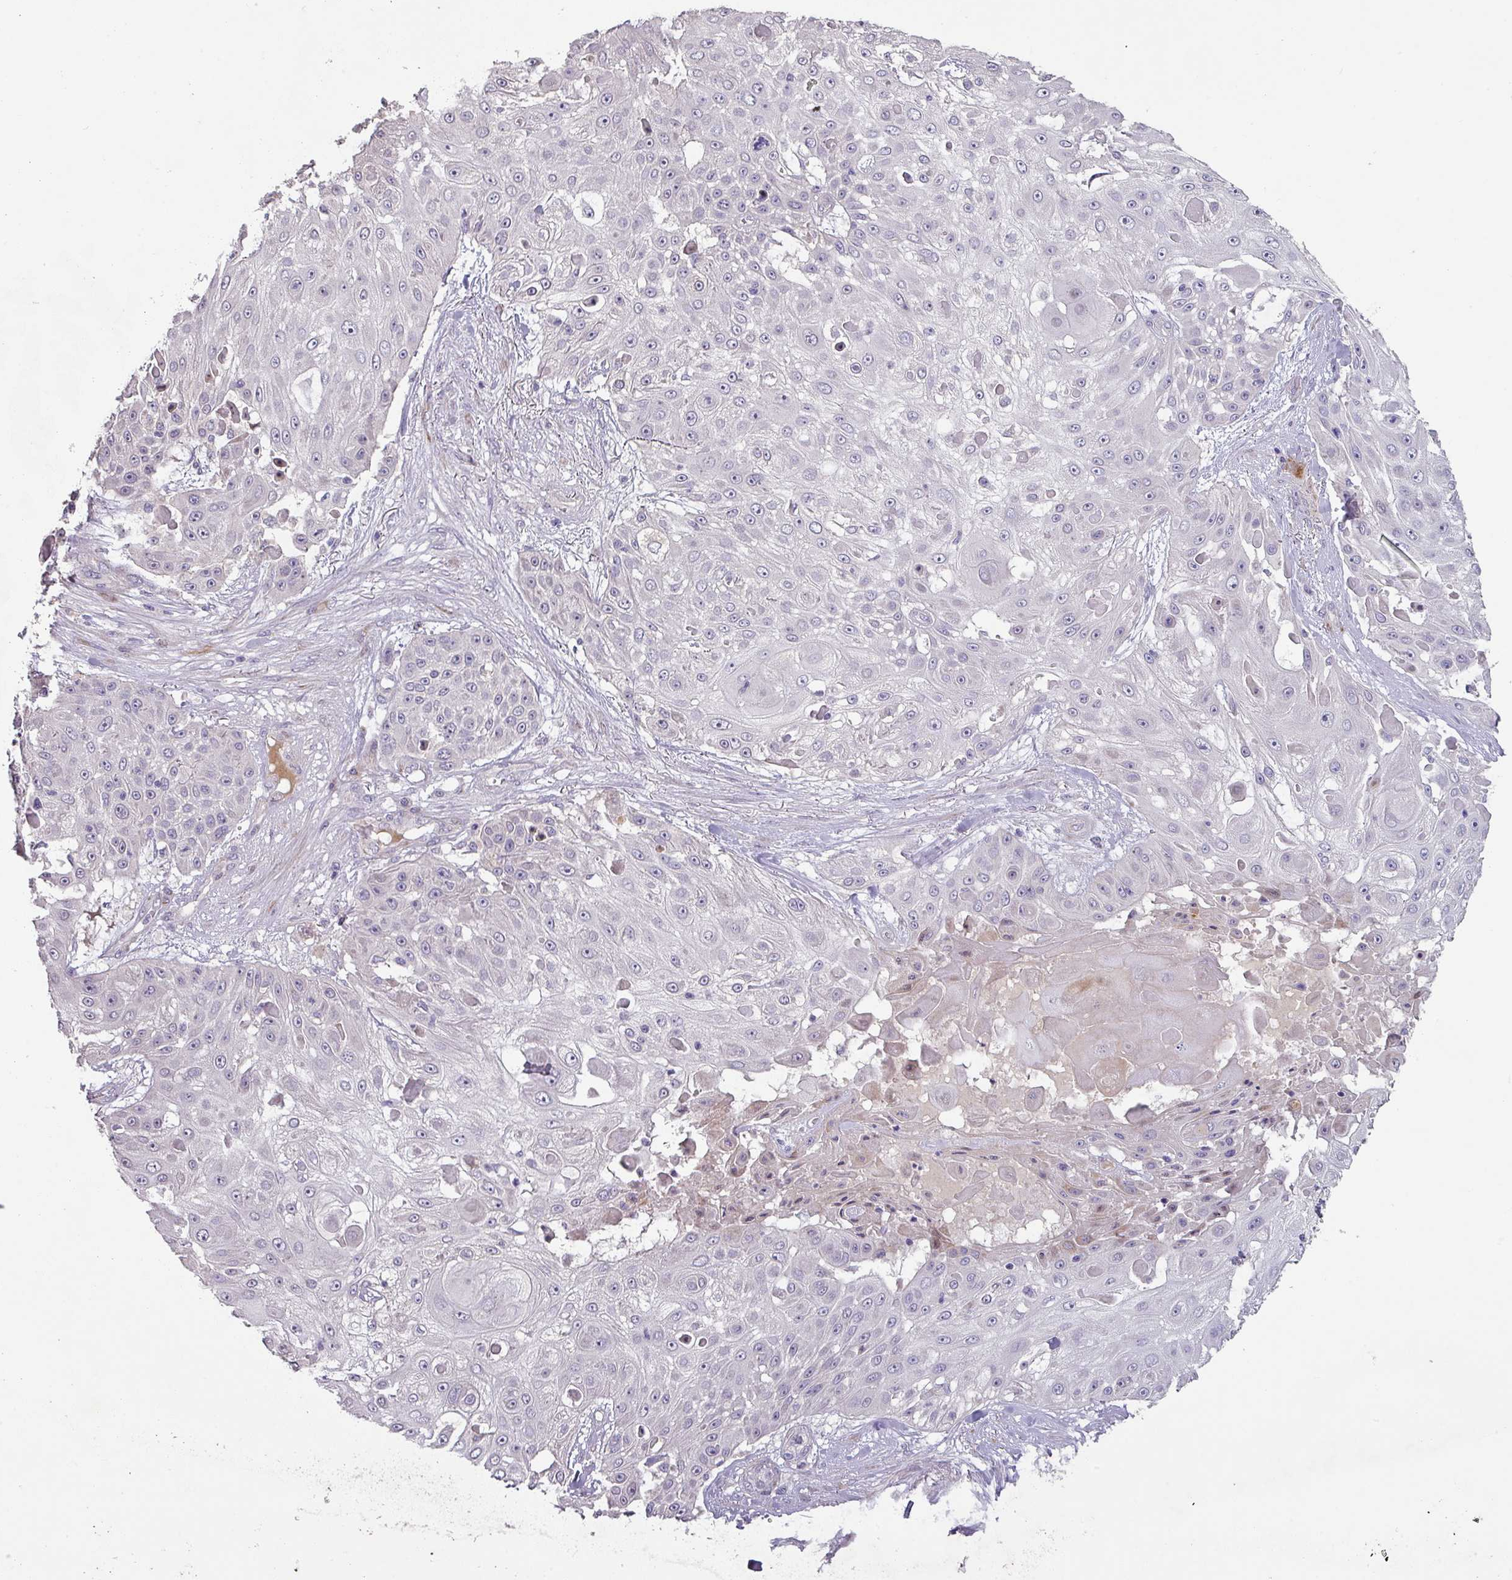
{"staining": {"intensity": "negative", "quantity": "none", "location": "none"}, "tissue": "skin cancer", "cell_type": "Tumor cells", "image_type": "cancer", "snomed": [{"axis": "morphology", "description": "Squamous cell carcinoma, NOS"}, {"axis": "topography", "description": "Skin"}], "caption": "Protein analysis of skin squamous cell carcinoma exhibits no significant positivity in tumor cells.", "gene": "KLHL3", "patient": {"sex": "female", "age": 86}}